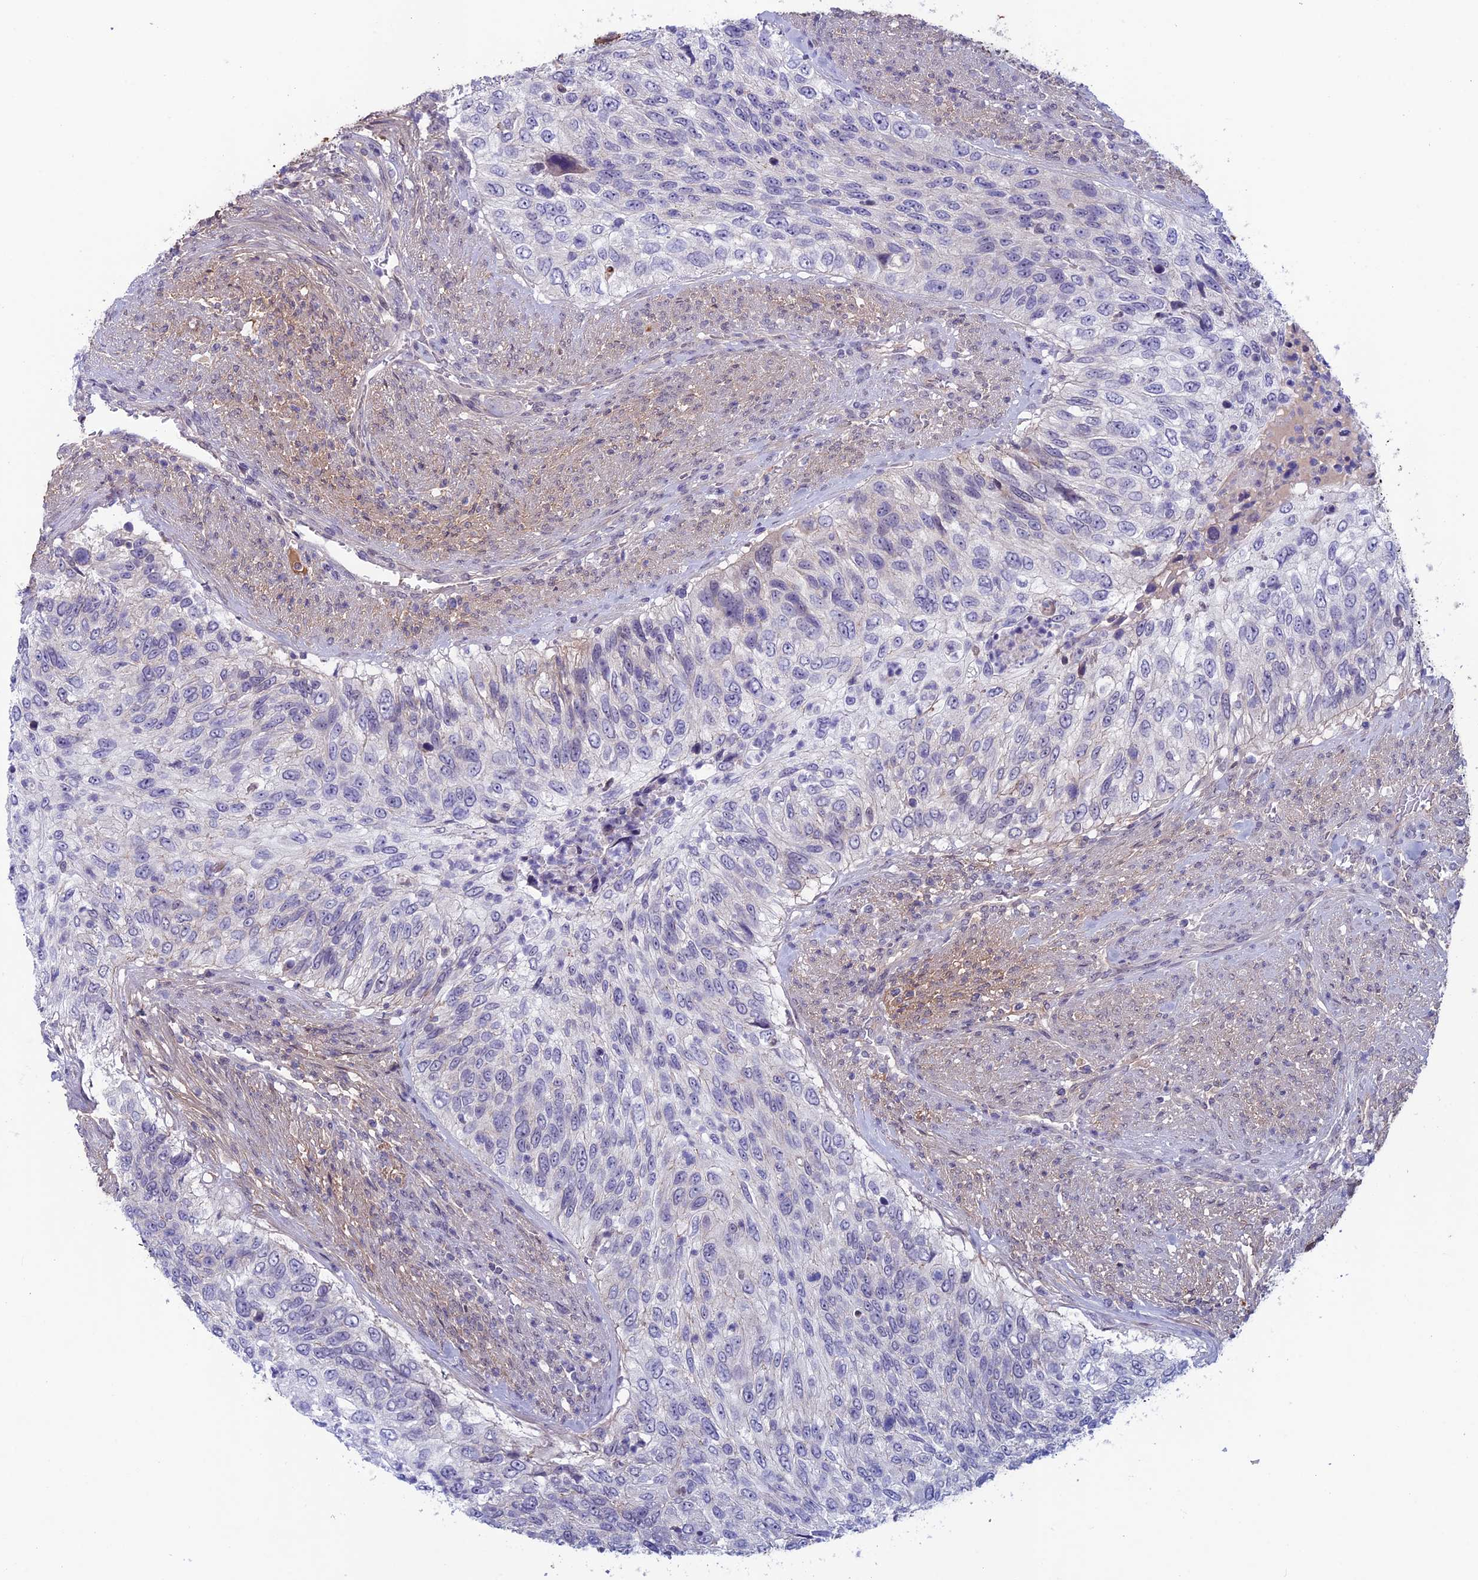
{"staining": {"intensity": "negative", "quantity": "none", "location": "none"}, "tissue": "urothelial cancer", "cell_type": "Tumor cells", "image_type": "cancer", "snomed": [{"axis": "morphology", "description": "Urothelial carcinoma, High grade"}, {"axis": "topography", "description": "Urinary bladder"}], "caption": "There is no significant positivity in tumor cells of urothelial carcinoma (high-grade).", "gene": "FKBPL", "patient": {"sex": "female", "age": 60}}